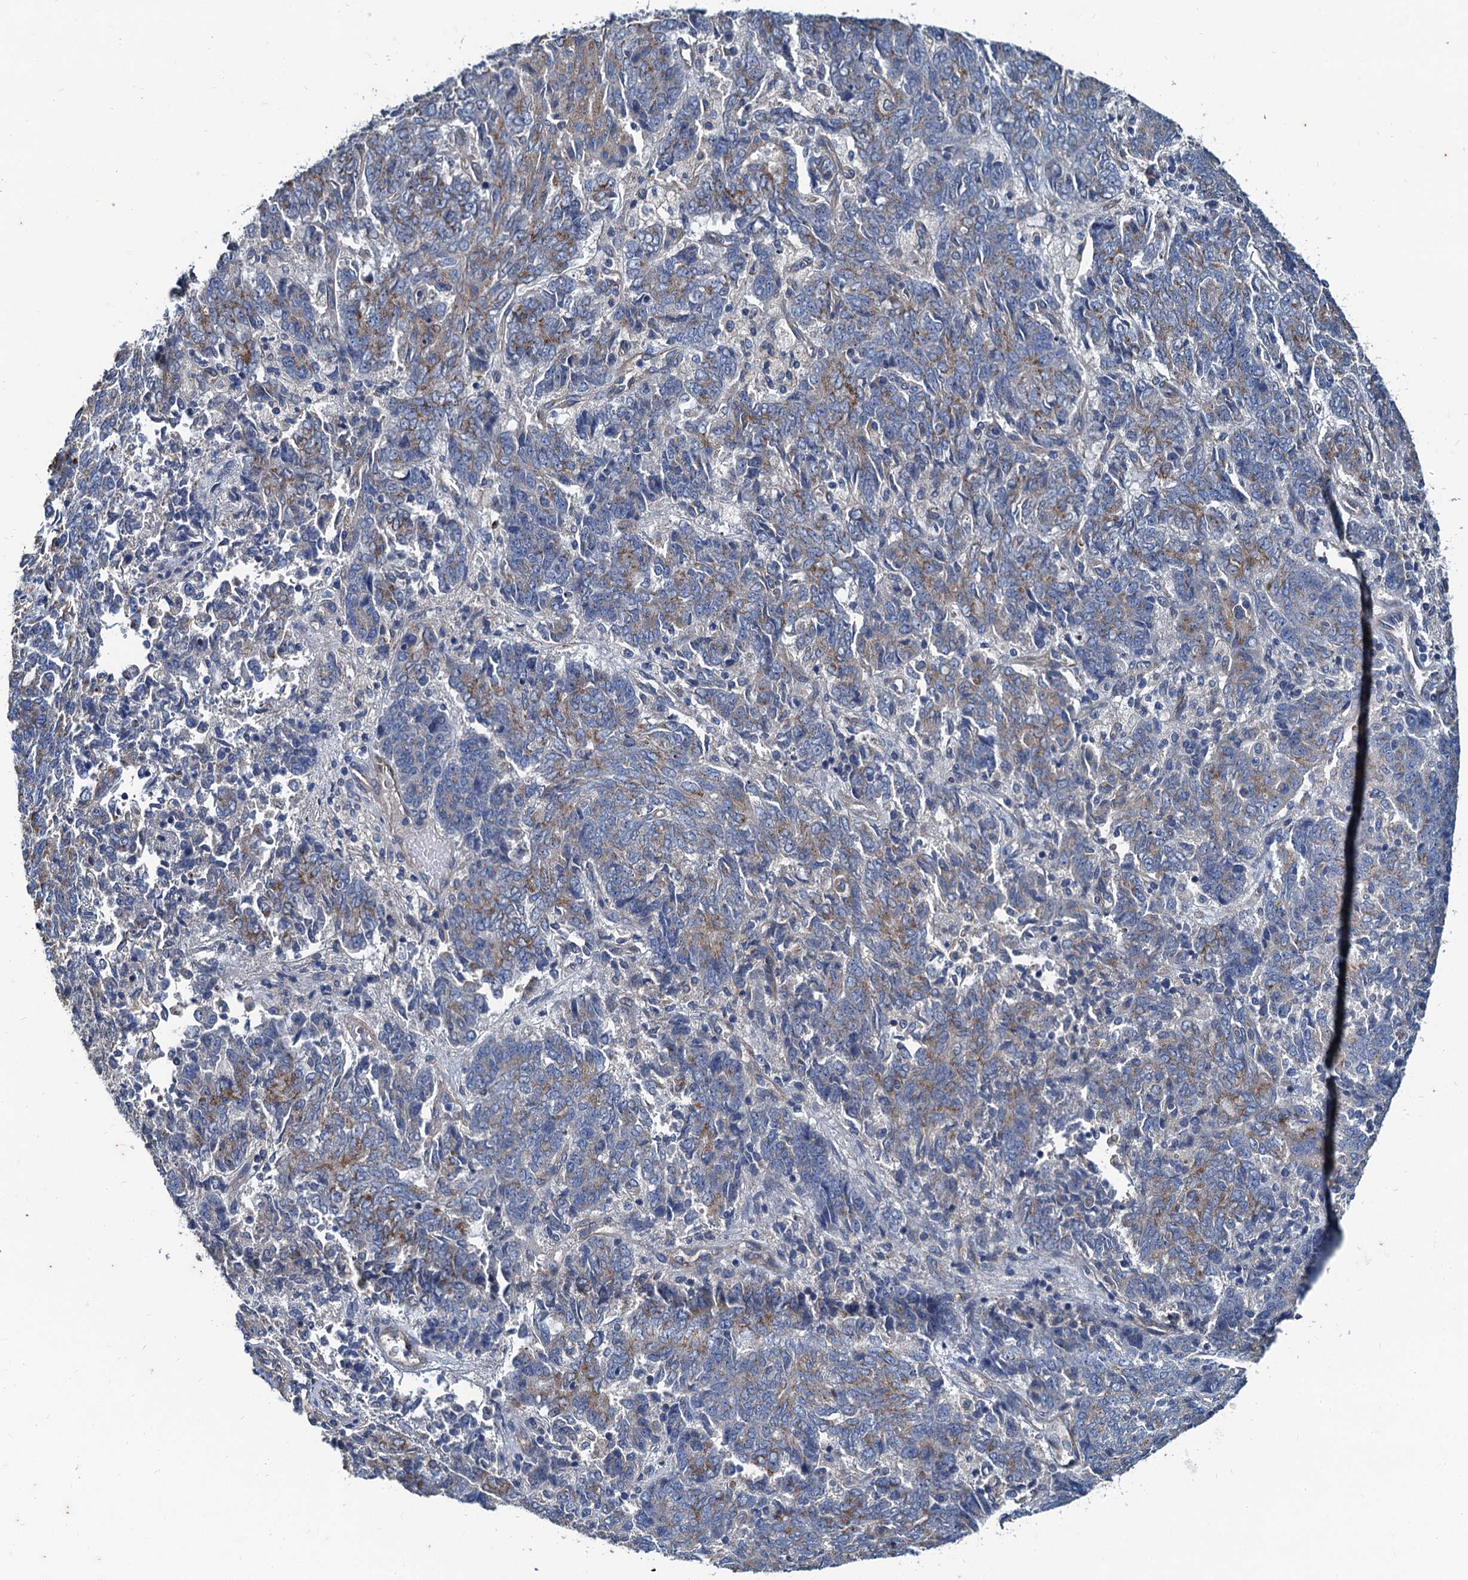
{"staining": {"intensity": "moderate", "quantity": "25%-75%", "location": "cytoplasmic/membranous"}, "tissue": "endometrial cancer", "cell_type": "Tumor cells", "image_type": "cancer", "snomed": [{"axis": "morphology", "description": "Adenocarcinoma, NOS"}, {"axis": "topography", "description": "Endometrium"}], "caption": "Adenocarcinoma (endometrial) stained with immunohistochemistry (IHC) displays moderate cytoplasmic/membranous expression in approximately 25%-75% of tumor cells.", "gene": "NGRN", "patient": {"sex": "female", "age": 80}}